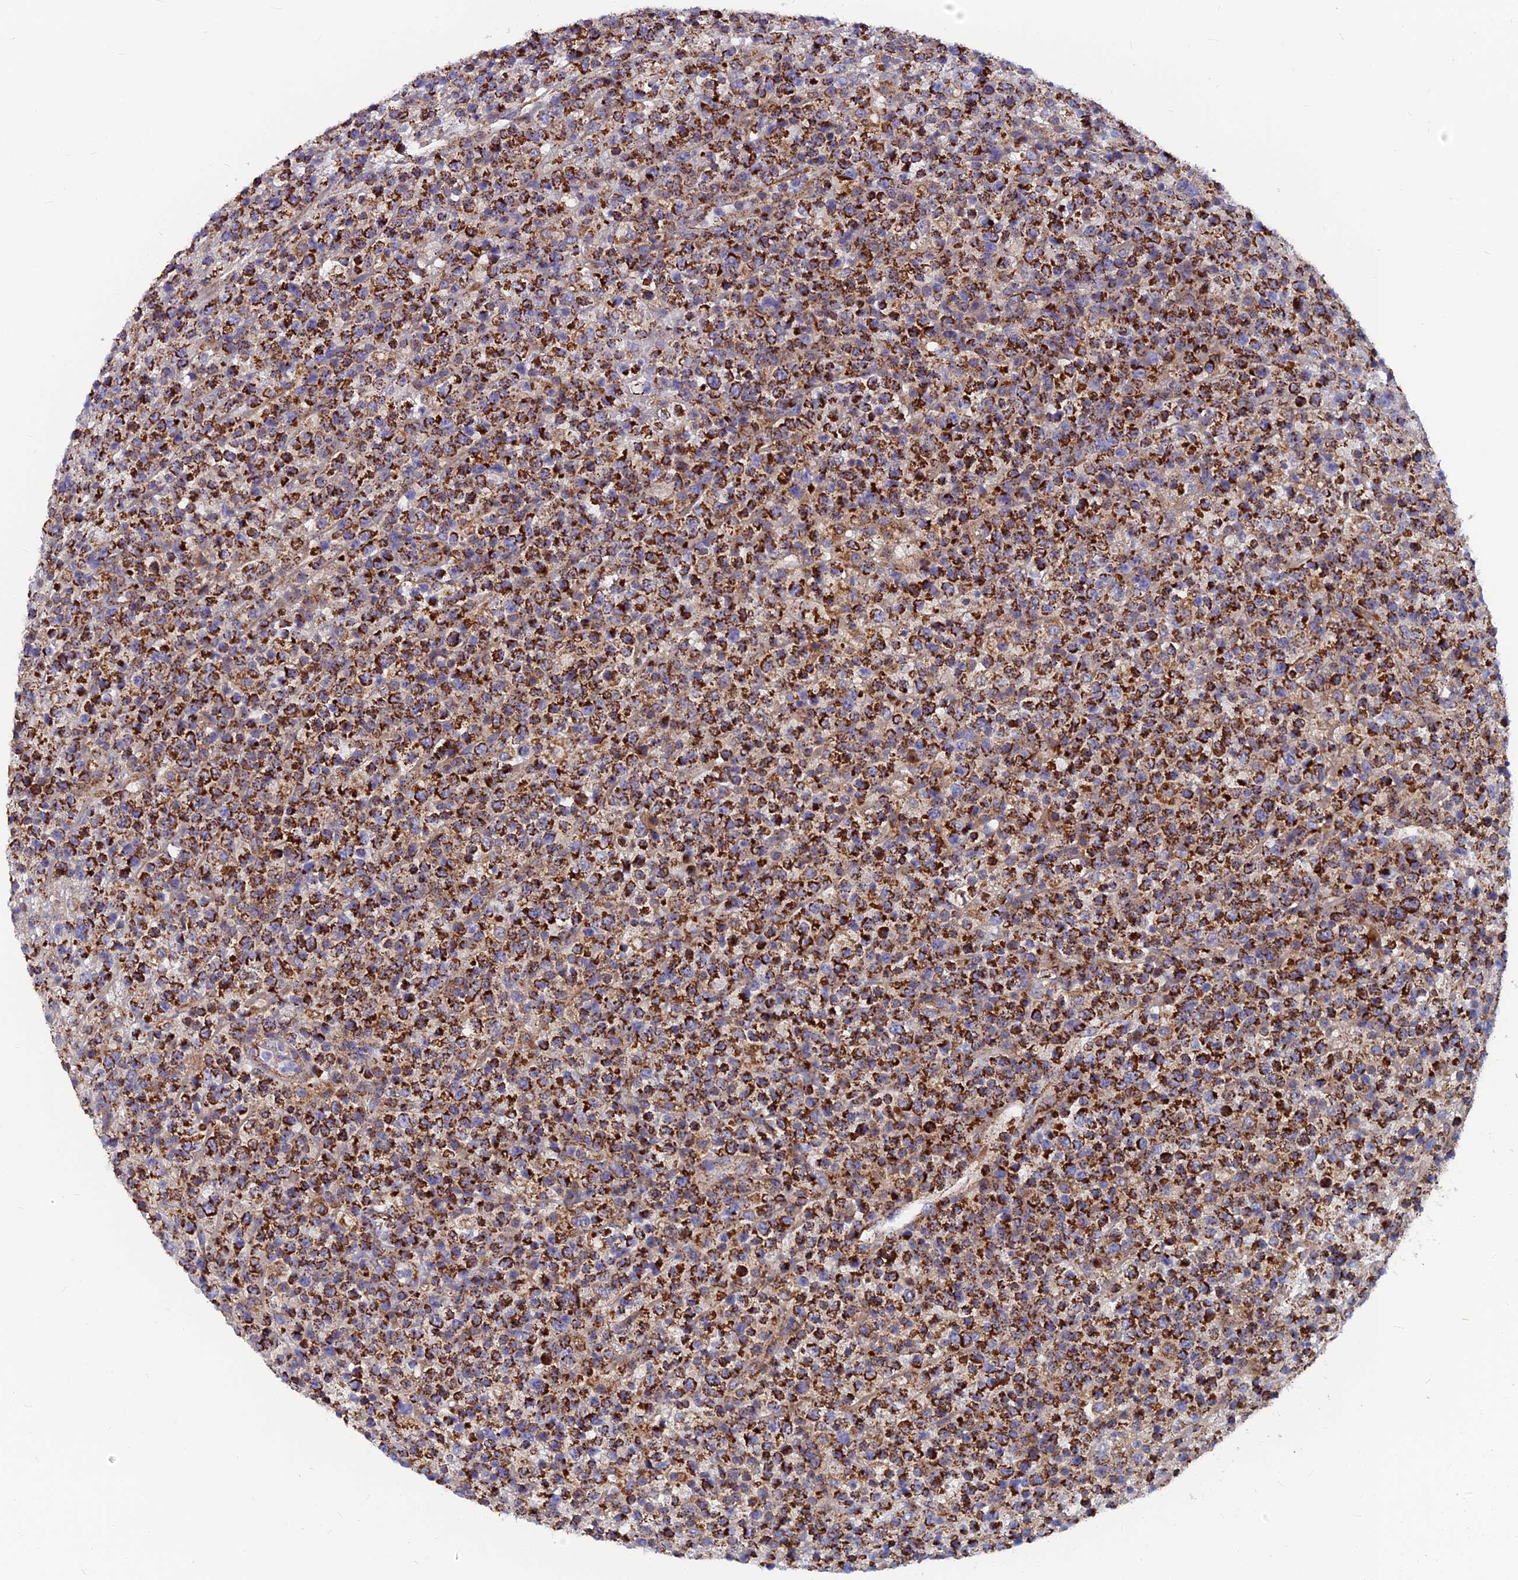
{"staining": {"intensity": "strong", "quantity": ">75%", "location": "cytoplasmic/membranous"}, "tissue": "lymphoma", "cell_type": "Tumor cells", "image_type": "cancer", "snomed": [{"axis": "morphology", "description": "Malignant lymphoma, non-Hodgkin's type, High grade"}, {"axis": "topography", "description": "Colon"}], "caption": "The image shows immunohistochemical staining of high-grade malignant lymphoma, non-Hodgkin's type. There is strong cytoplasmic/membranous positivity is seen in about >75% of tumor cells.", "gene": "MRPS9", "patient": {"sex": "female", "age": 53}}